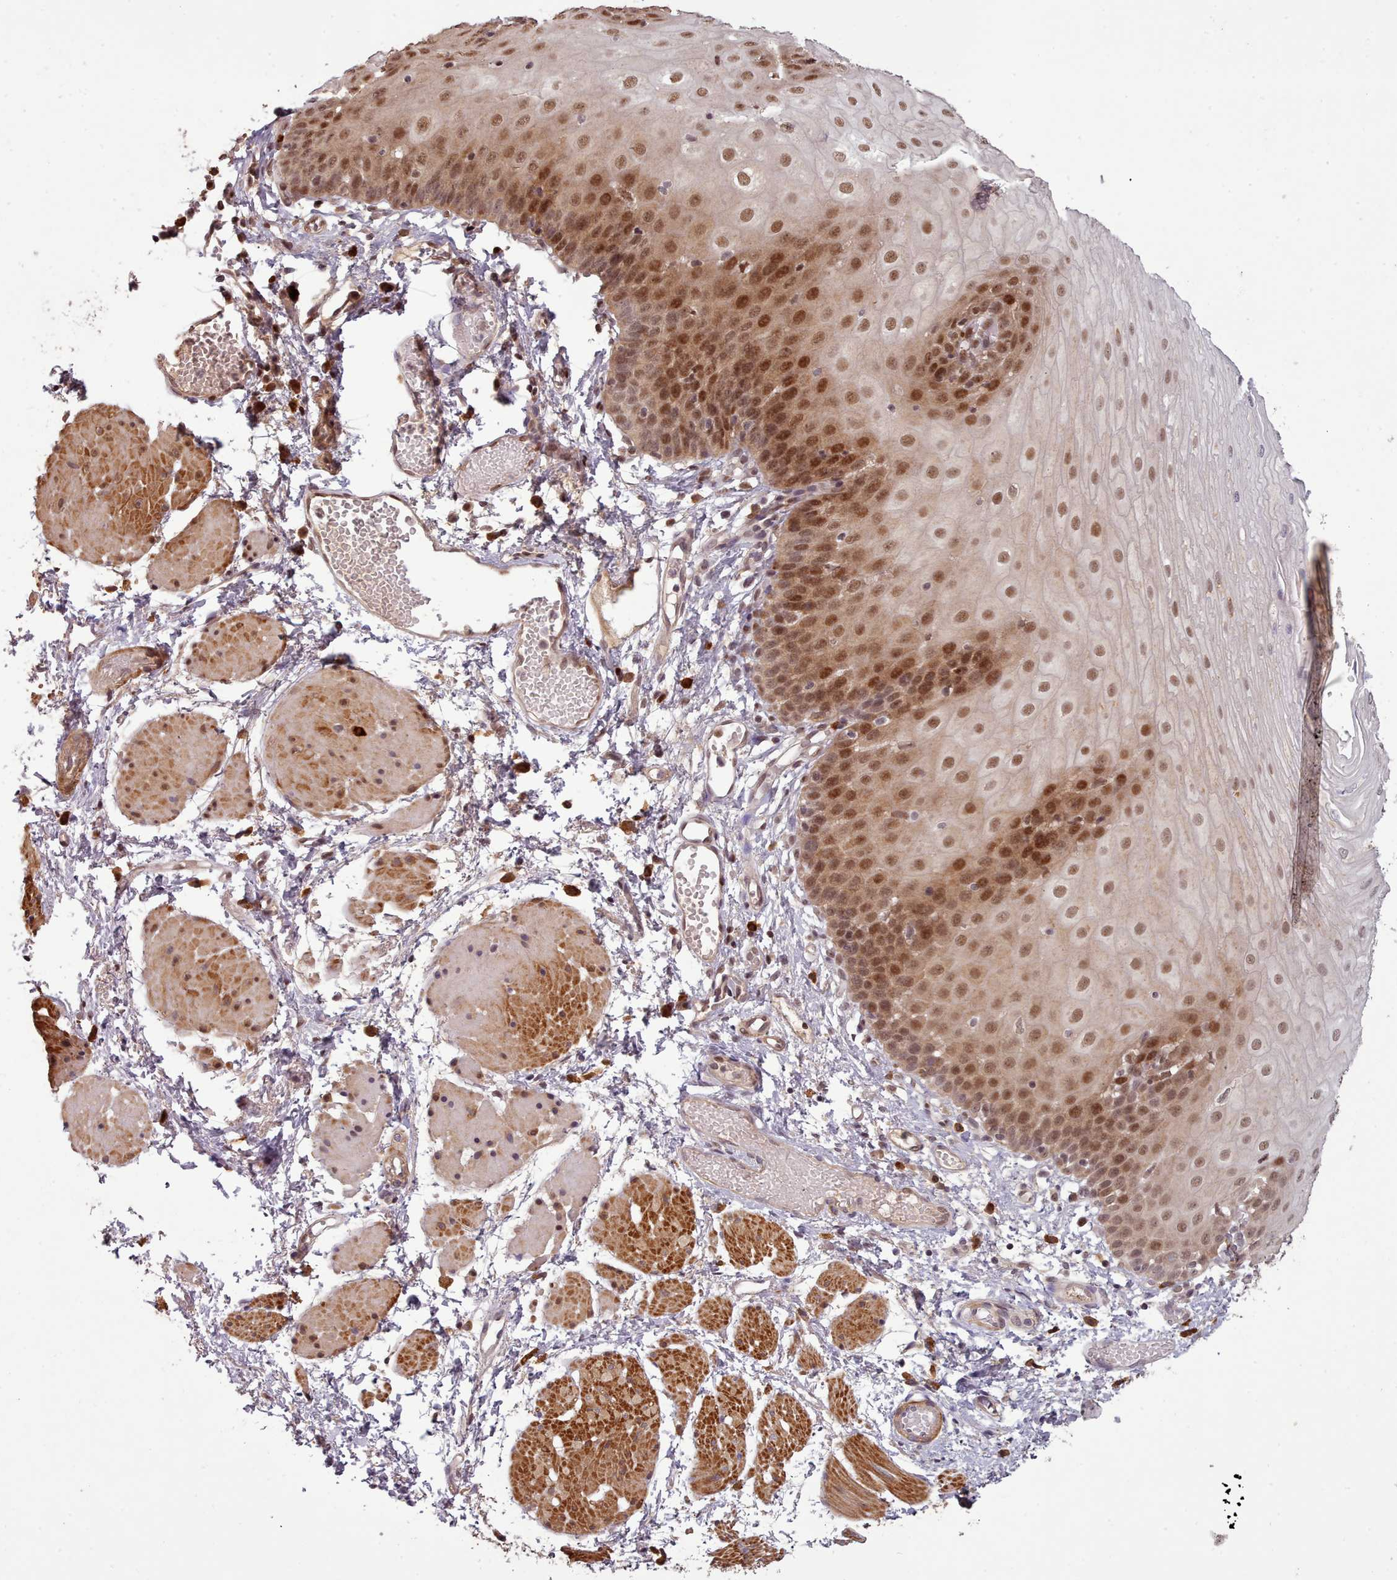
{"staining": {"intensity": "strong", "quantity": "25%-75%", "location": "nuclear"}, "tissue": "esophagus", "cell_type": "Squamous epithelial cells", "image_type": "normal", "snomed": [{"axis": "morphology", "description": "Normal tissue, NOS"}, {"axis": "topography", "description": "Esophagus"}], "caption": "Brown immunohistochemical staining in benign esophagus exhibits strong nuclear staining in approximately 25%-75% of squamous epithelial cells.", "gene": "CDC6", "patient": {"sex": "male", "age": 69}}